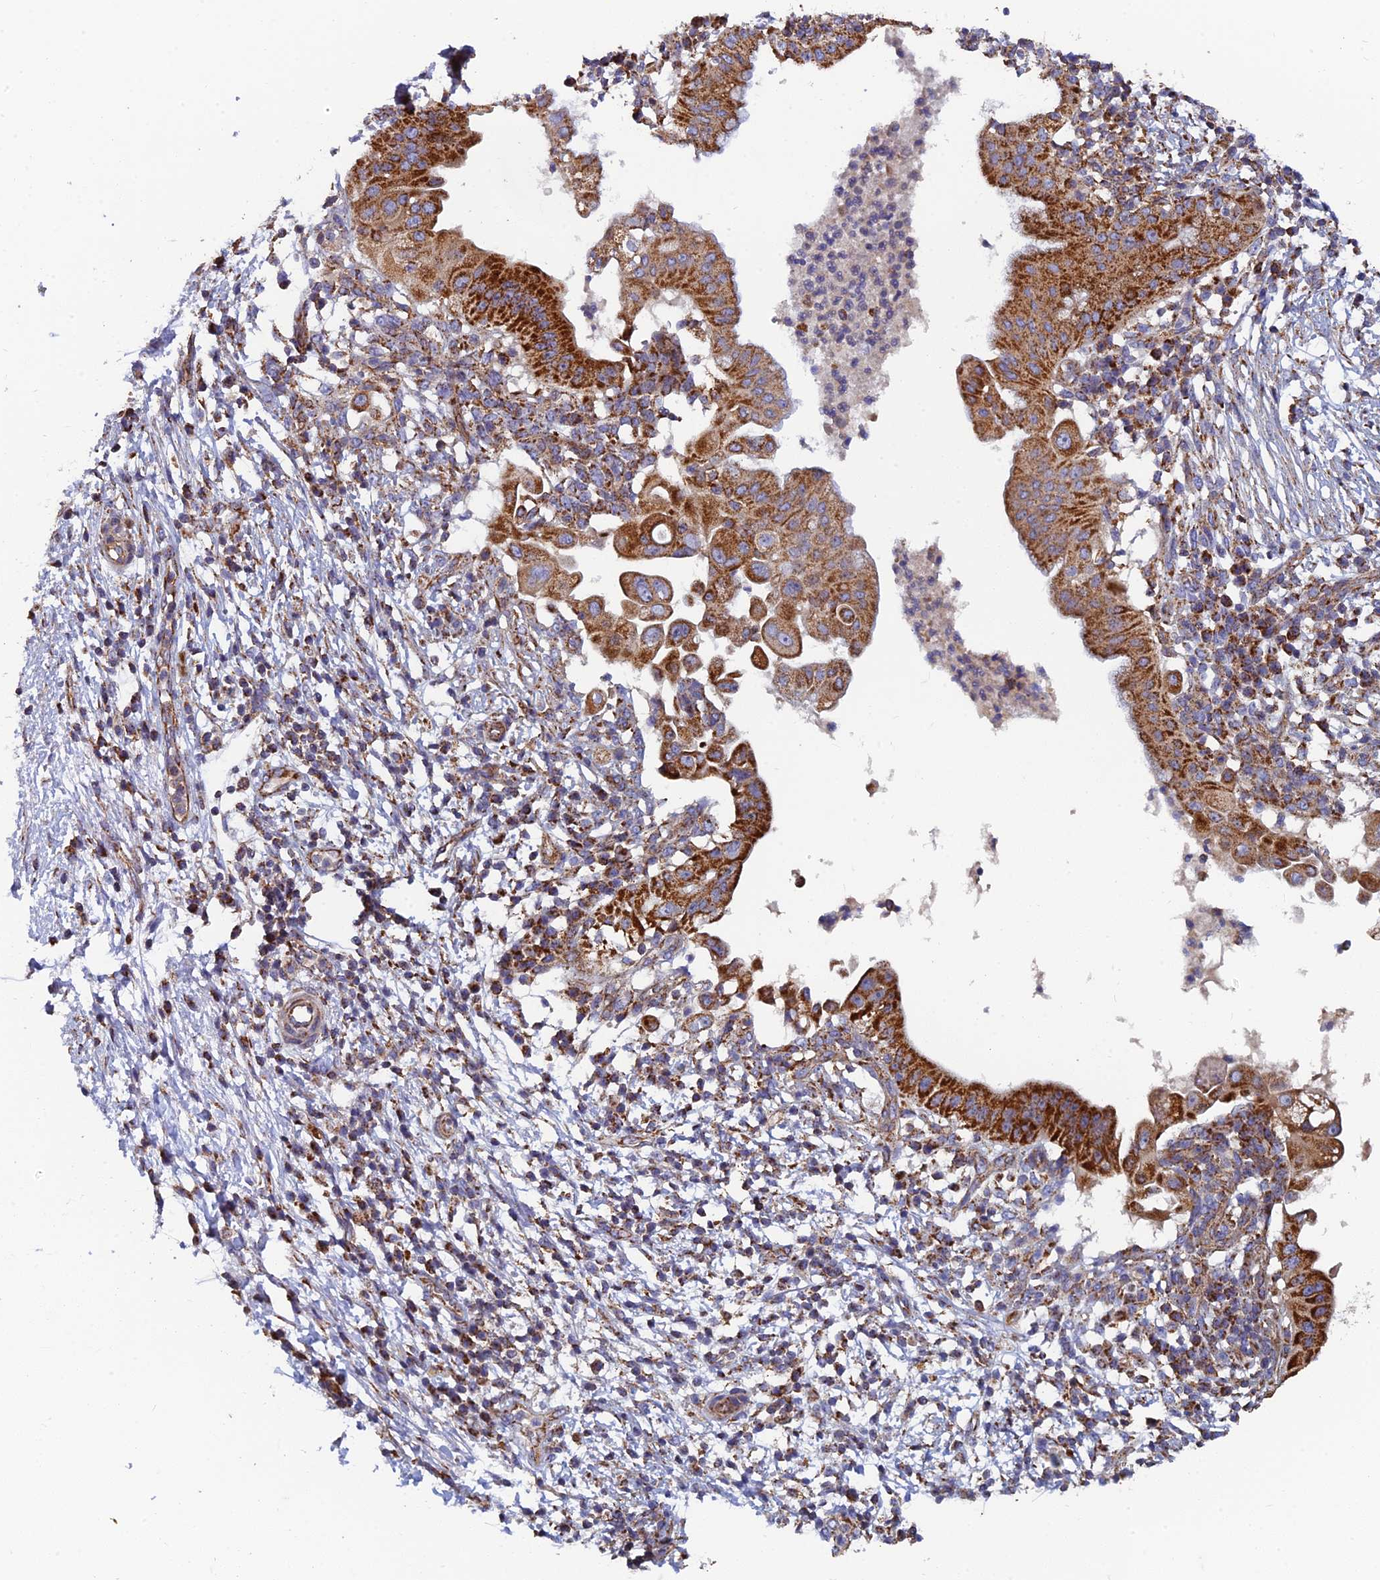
{"staining": {"intensity": "strong", "quantity": ">75%", "location": "cytoplasmic/membranous"}, "tissue": "pancreatic cancer", "cell_type": "Tumor cells", "image_type": "cancer", "snomed": [{"axis": "morphology", "description": "Adenocarcinoma, NOS"}, {"axis": "topography", "description": "Pancreas"}], "caption": "This is a photomicrograph of immunohistochemistry staining of pancreatic cancer, which shows strong staining in the cytoplasmic/membranous of tumor cells.", "gene": "MRPS9", "patient": {"sex": "male", "age": 68}}